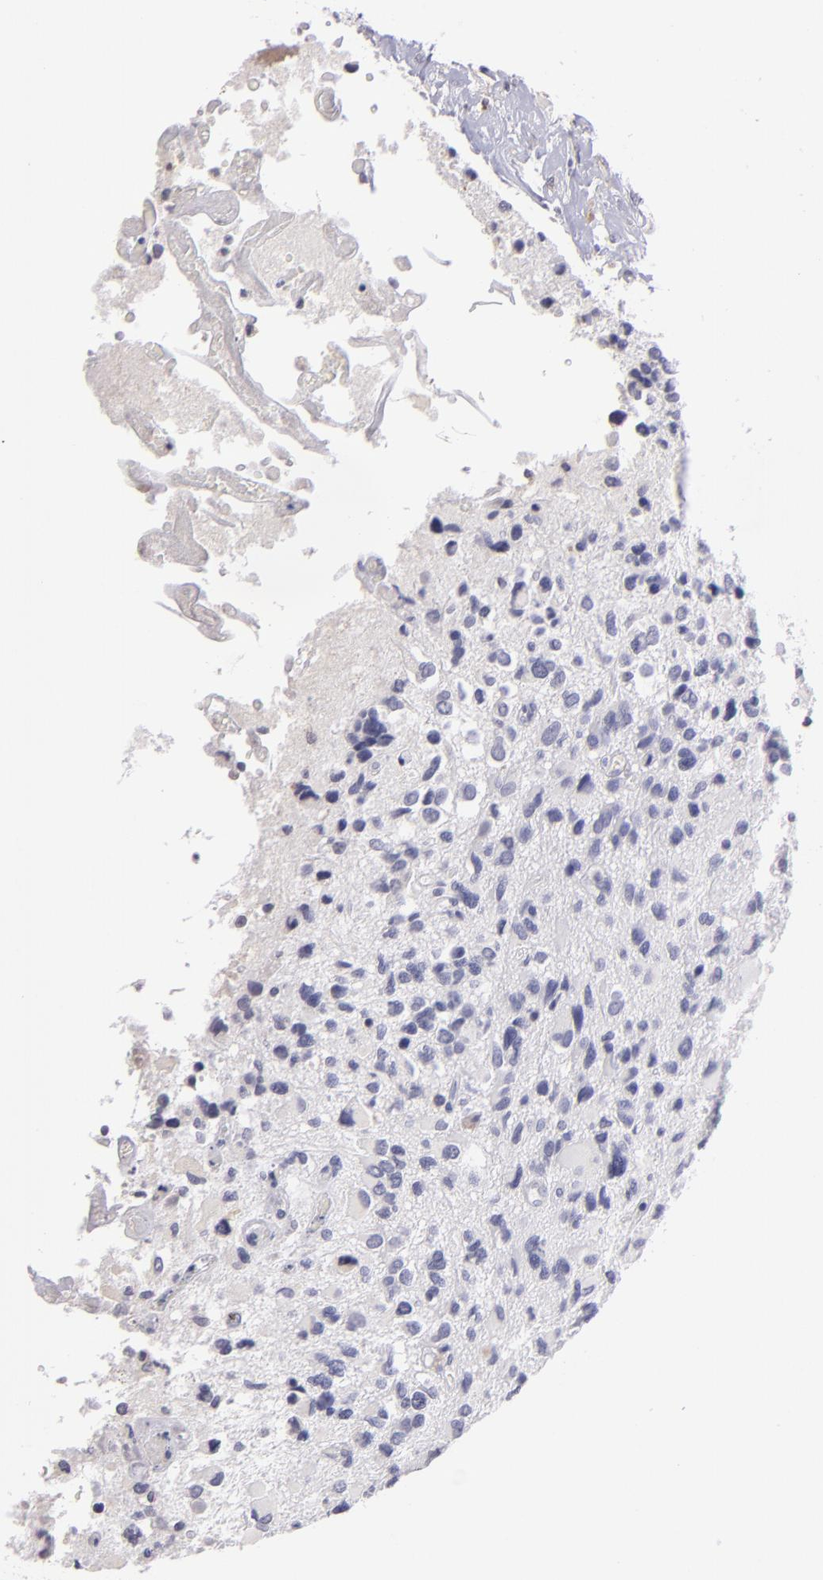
{"staining": {"intensity": "negative", "quantity": "none", "location": "none"}, "tissue": "glioma", "cell_type": "Tumor cells", "image_type": "cancer", "snomed": [{"axis": "morphology", "description": "Glioma, malignant, High grade"}, {"axis": "topography", "description": "Brain"}], "caption": "This is an IHC photomicrograph of malignant high-grade glioma. There is no positivity in tumor cells.", "gene": "IL2RA", "patient": {"sex": "male", "age": 69}}